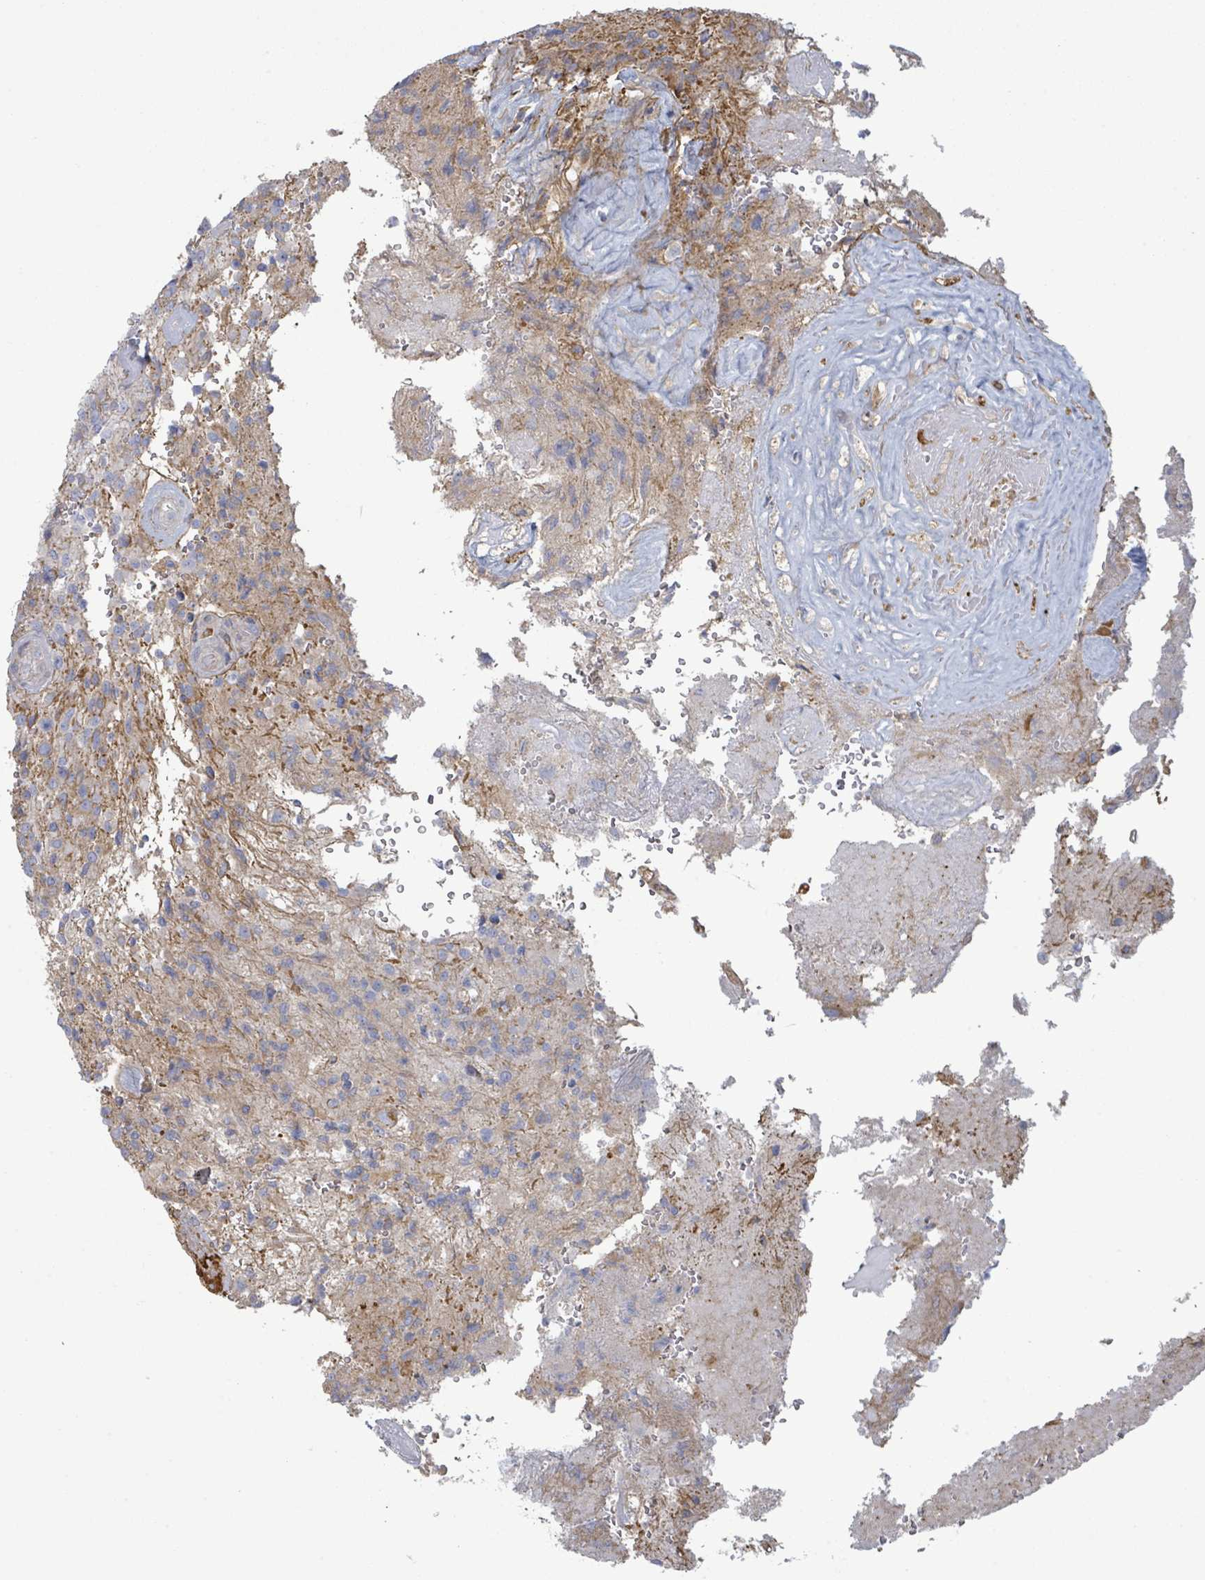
{"staining": {"intensity": "negative", "quantity": "none", "location": "none"}, "tissue": "glioma", "cell_type": "Tumor cells", "image_type": "cancer", "snomed": [{"axis": "morphology", "description": "Normal tissue, NOS"}, {"axis": "morphology", "description": "Glioma, malignant, High grade"}, {"axis": "topography", "description": "Cerebral cortex"}], "caption": "The IHC photomicrograph has no significant expression in tumor cells of glioma tissue.", "gene": "COL13A1", "patient": {"sex": "male", "age": 56}}